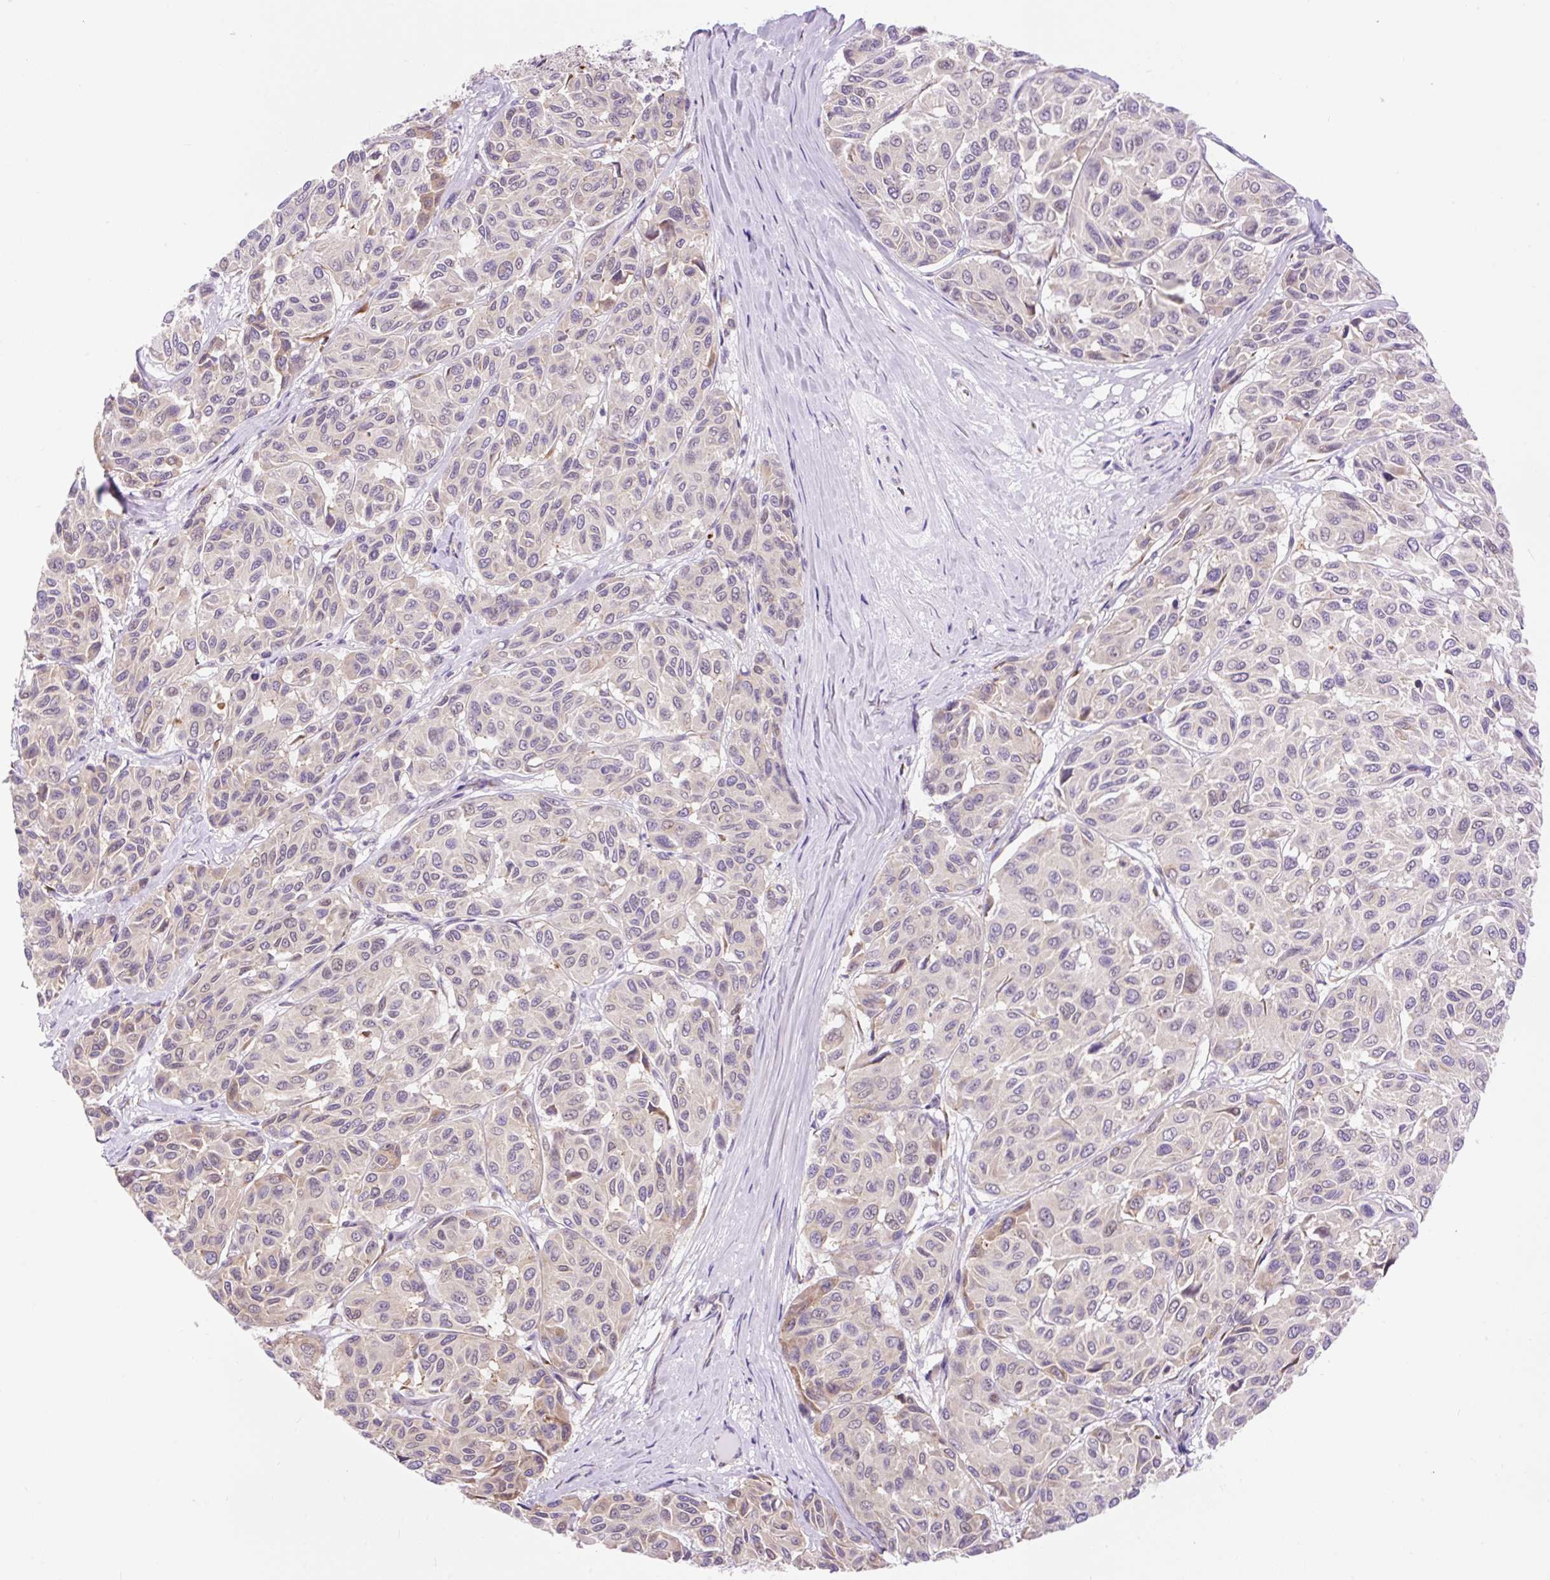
{"staining": {"intensity": "weak", "quantity": "<25%", "location": "cytoplasmic/membranous"}, "tissue": "melanoma", "cell_type": "Tumor cells", "image_type": "cancer", "snomed": [{"axis": "morphology", "description": "Malignant melanoma, NOS"}, {"axis": "topography", "description": "Skin"}], "caption": "This image is of malignant melanoma stained with immunohistochemistry (IHC) to label a protein in brown with the nuclei are counter-stained blue. There is no staining in tumor cells.", "gene": "GPR45", "patient": {"sex": "female", "age": 66}}